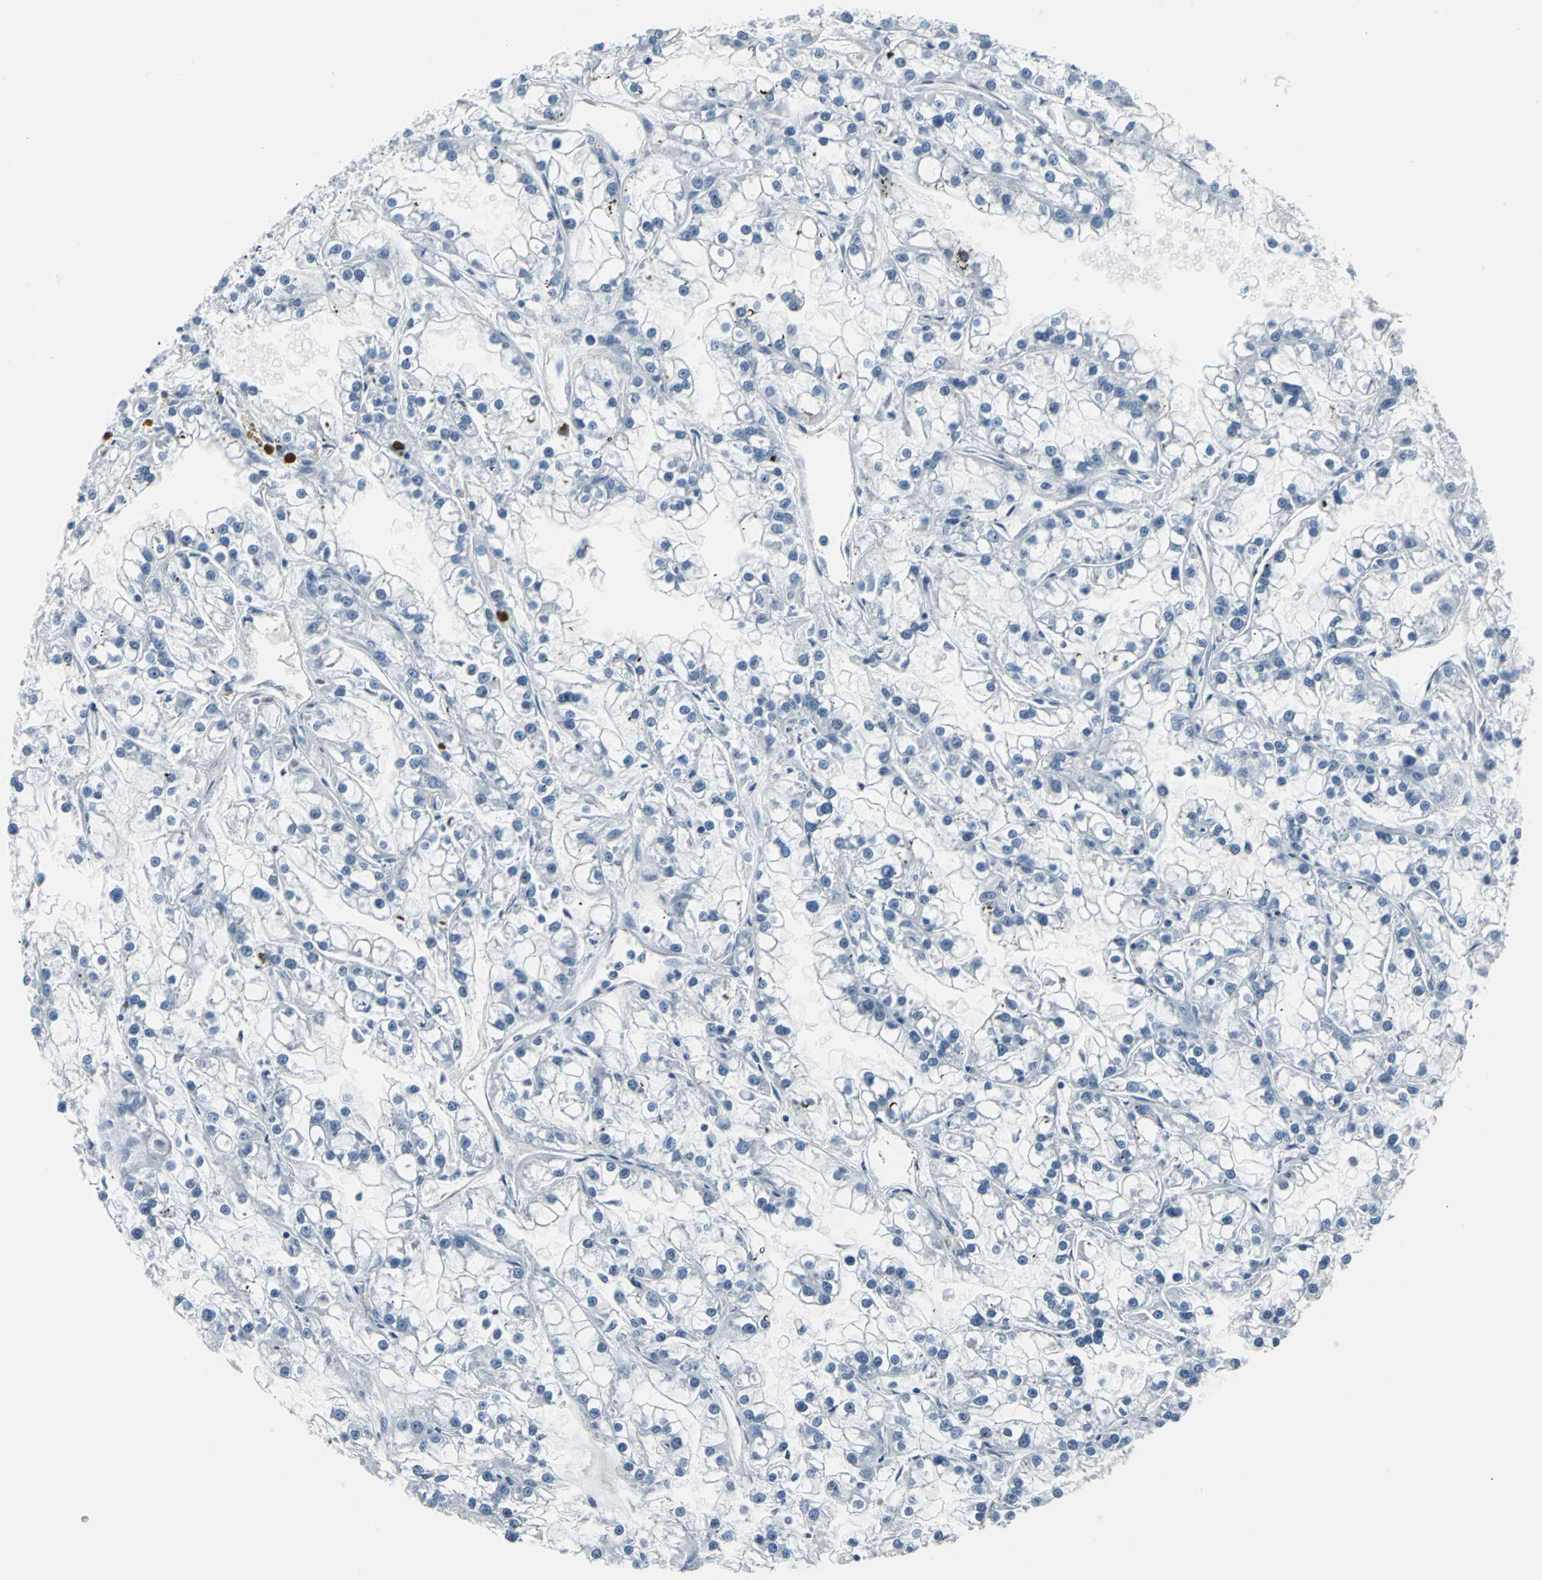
{"staining": {"intensity": "negative", "quantity": "none", "location": "none"}, "tissue": "renal cancer", "cell_type": "Tumor cells", "image_type": "cancer", "snomed": [{"axis": "morphology", "description": "Adenocarcinoma, NOS"}, {"axis": "topography", "description": "Kidney"}], "caption": "Protein analysis of renal cancer demonstrates no significant staining in tumor cells. (DAB immunohistochemistry (IHC) visualized using brightfield microscopy, high magnification).", "gene": "IQGAP2", "patient": {"sex": "female", "age": 52}}